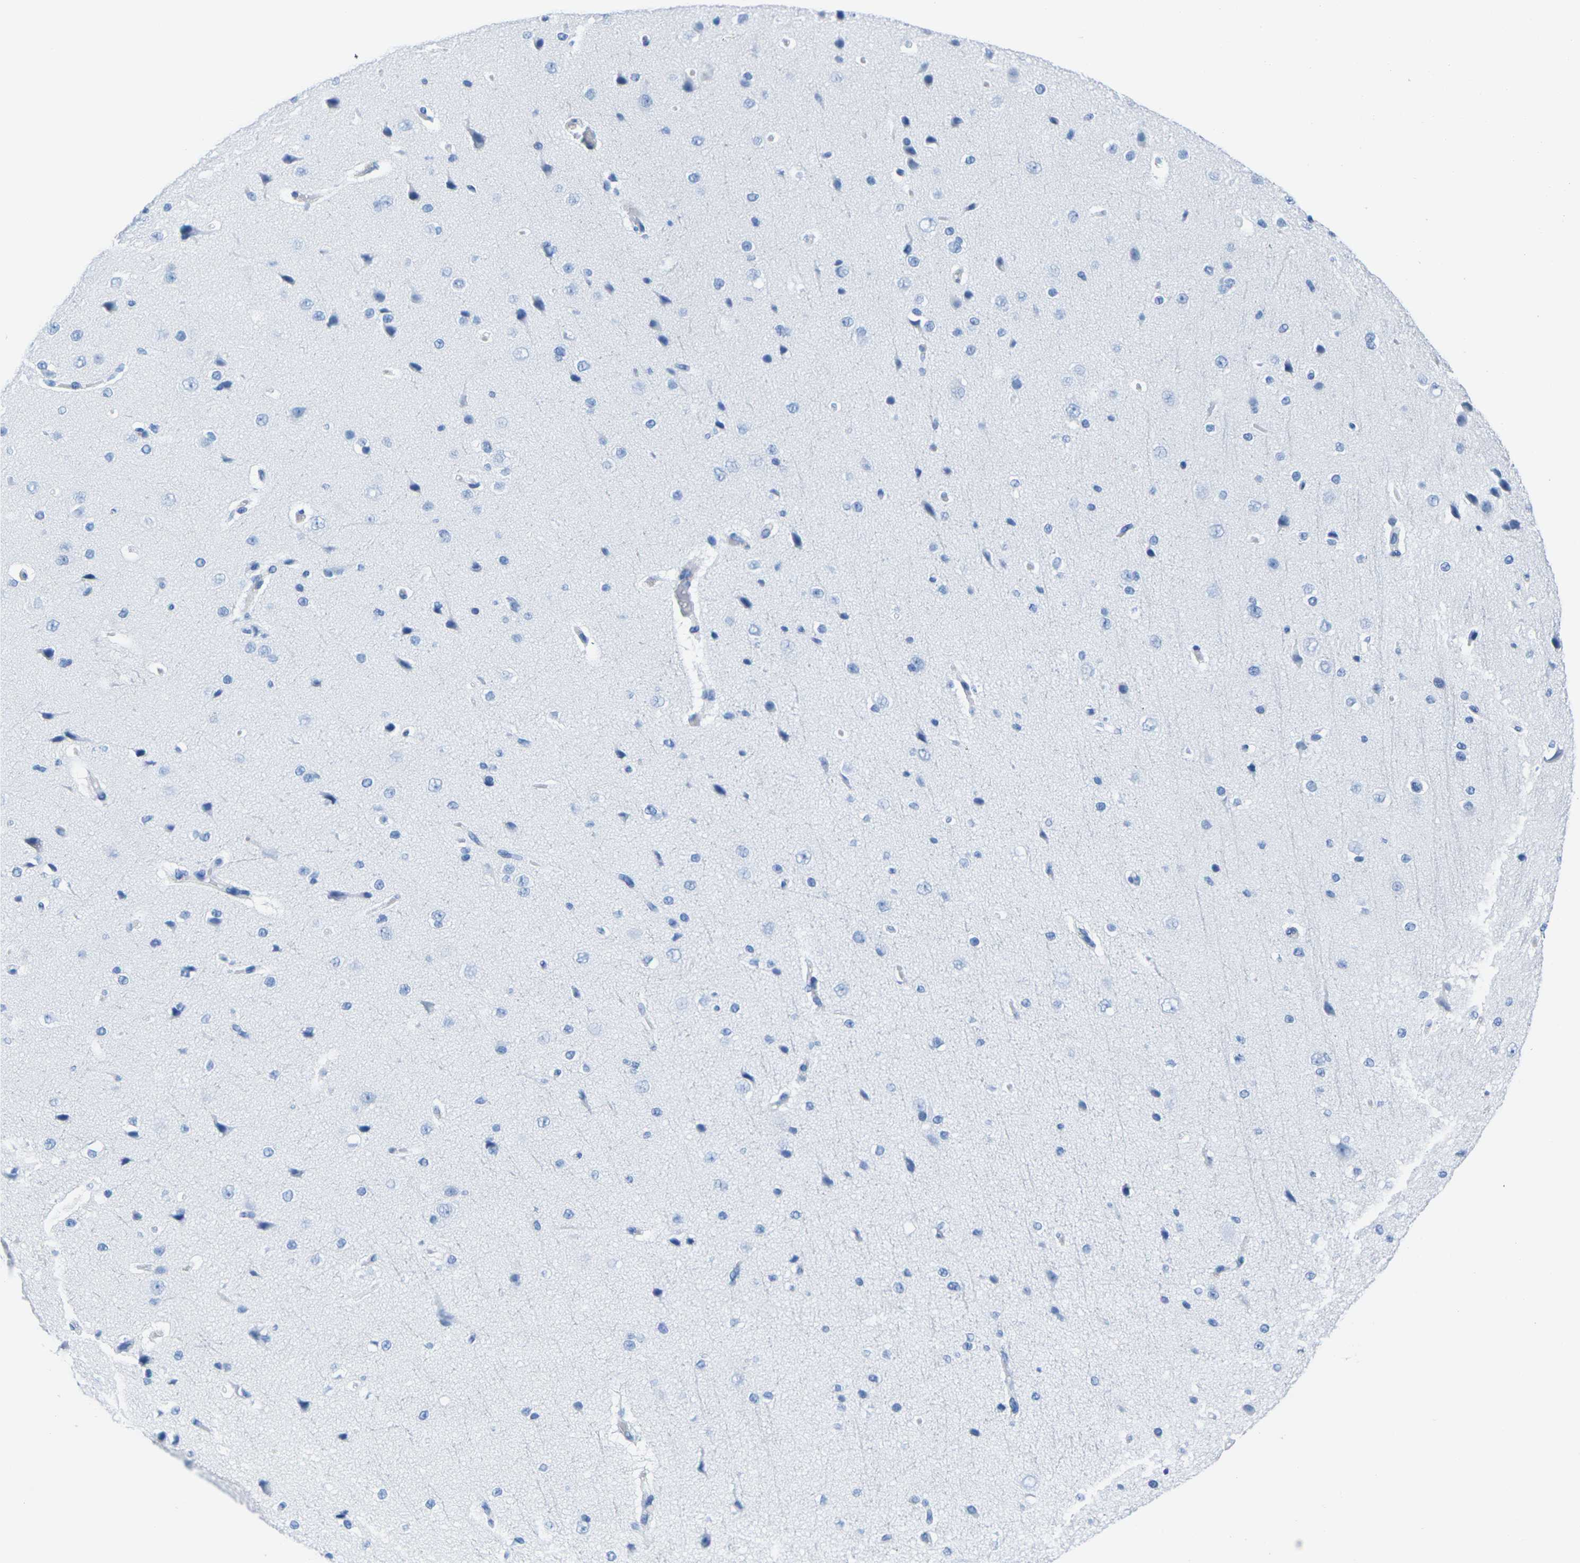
{"staining": {"intensity": "negative", "quantity": "none", "location": "none"}, "tissue": "cerebral cortex", "cell_type": "Endothelial cells", "image_type": "normal", "snomed": [{"axis": "morphology", "description": "Normal tissue, NOS"}, {"axis": "morphology", "description": "Developmental malformation"}, {"axis": "topography", "description": "Cerebral cortex"}], "caption": "IHC histopathology image of unremarkable cerebral cortex: cerebral cortex stained with DAB (3,3'-diaminobenzidine) reveals no significant protein expression in endothelial cells.", "gene": "CNN1", "patient": {"sex": "female", "age": 30}}